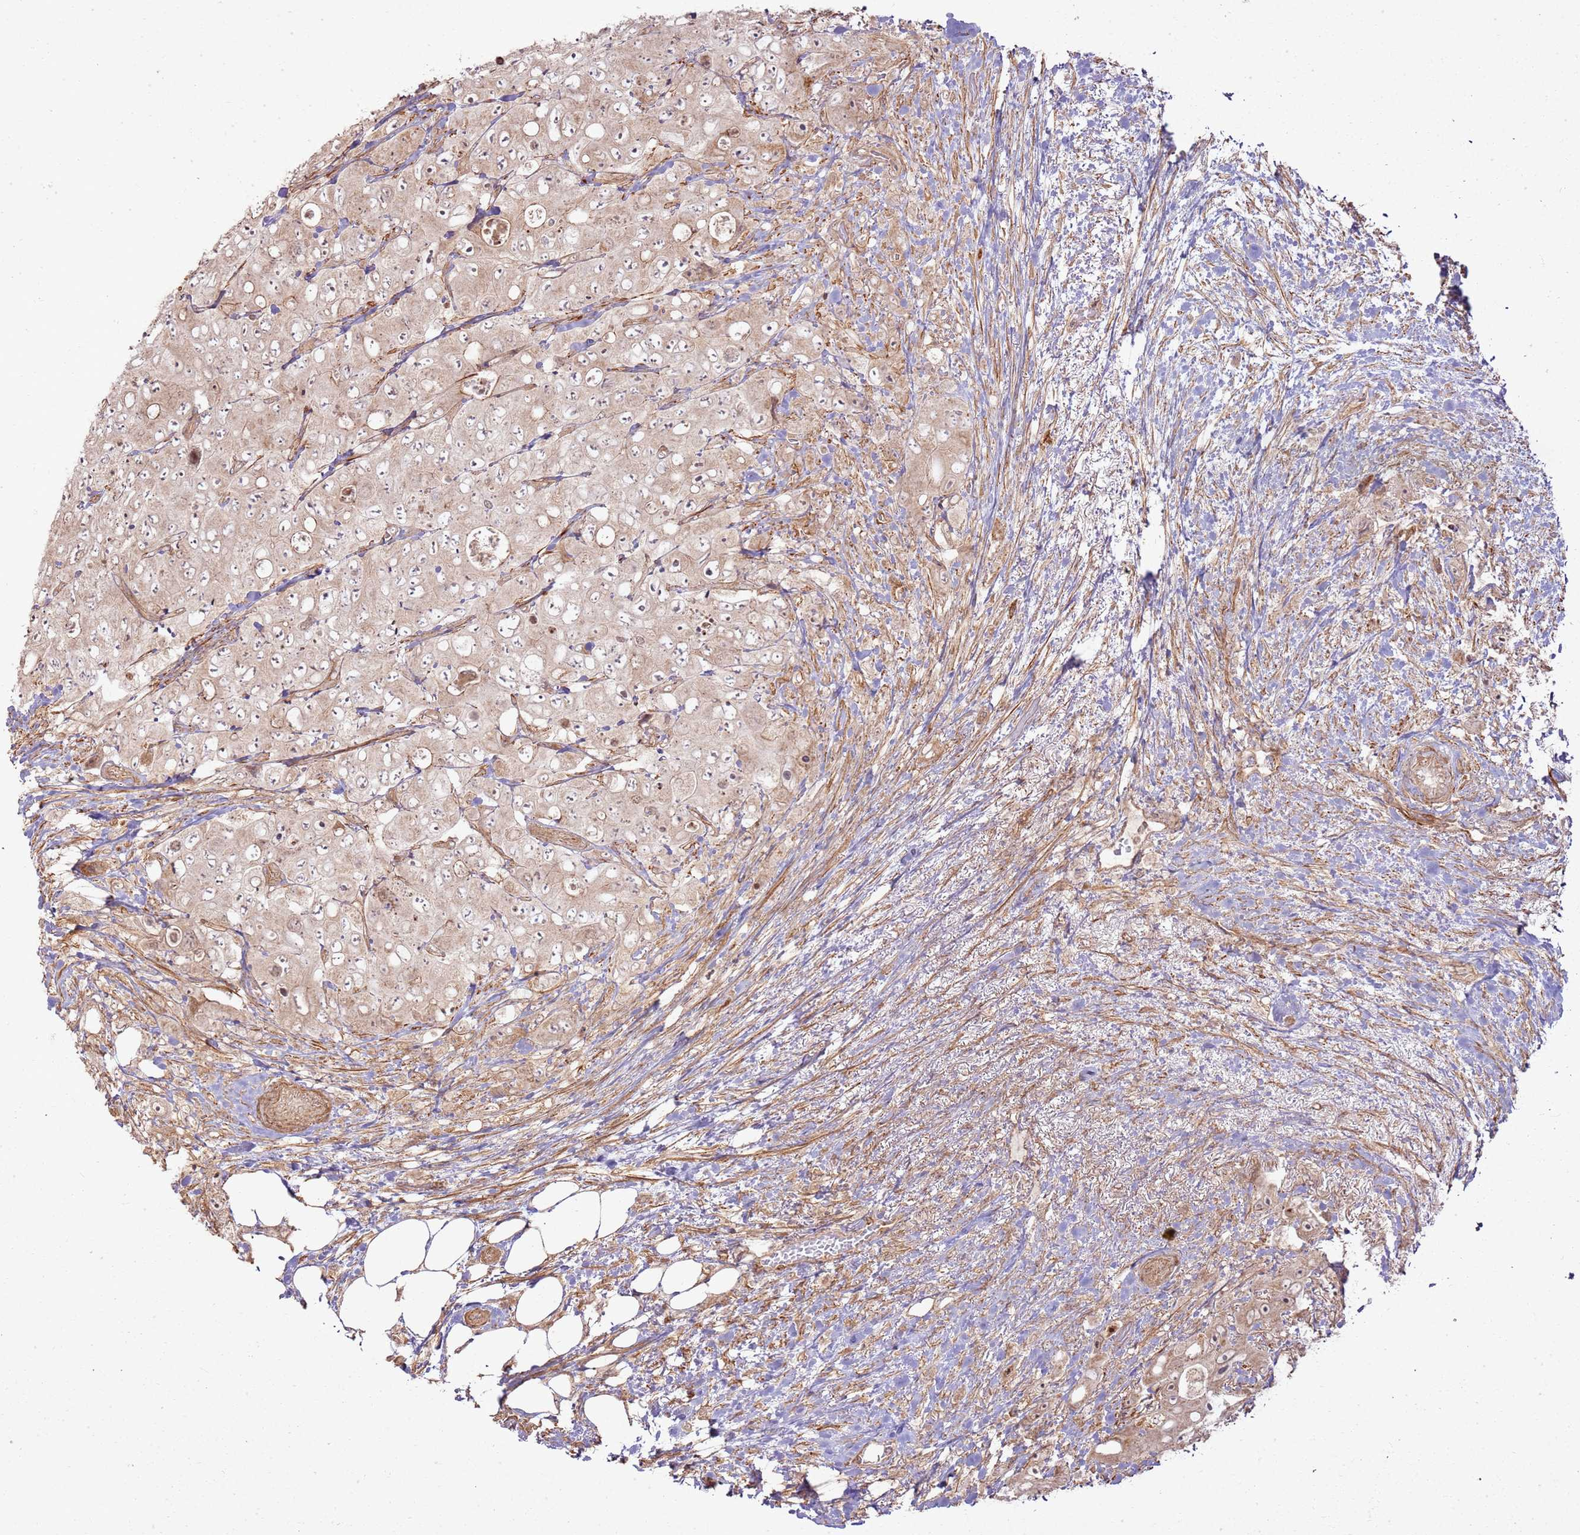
{"staining": {"intensity": "moderate", "quantity": ">75%", "location": "cytoplasmic/membranous,nuclear"}, "tissue": "colorectal cancer", "cell_type": "Tumor cells", "image_type": "cancer", "snomed": [{"axis": "morphology", "description": "Adenocarcinoma, NOS"}, {"axis": "topography", "description": "Colon"}], "caption": "IHC histopathology image of neoplastic tissue: adenocarcinoma (colorectal) stained using IHC reveals medium levels of moderate protein expression localized specifically in the cytoplasmic/membranous and nuclear of tumor cells, appearing as a cytoplasmic/membranous and nuclear brown color.", "gene": "ZNF623", "patient": {"sex": "female", "age": 46}}